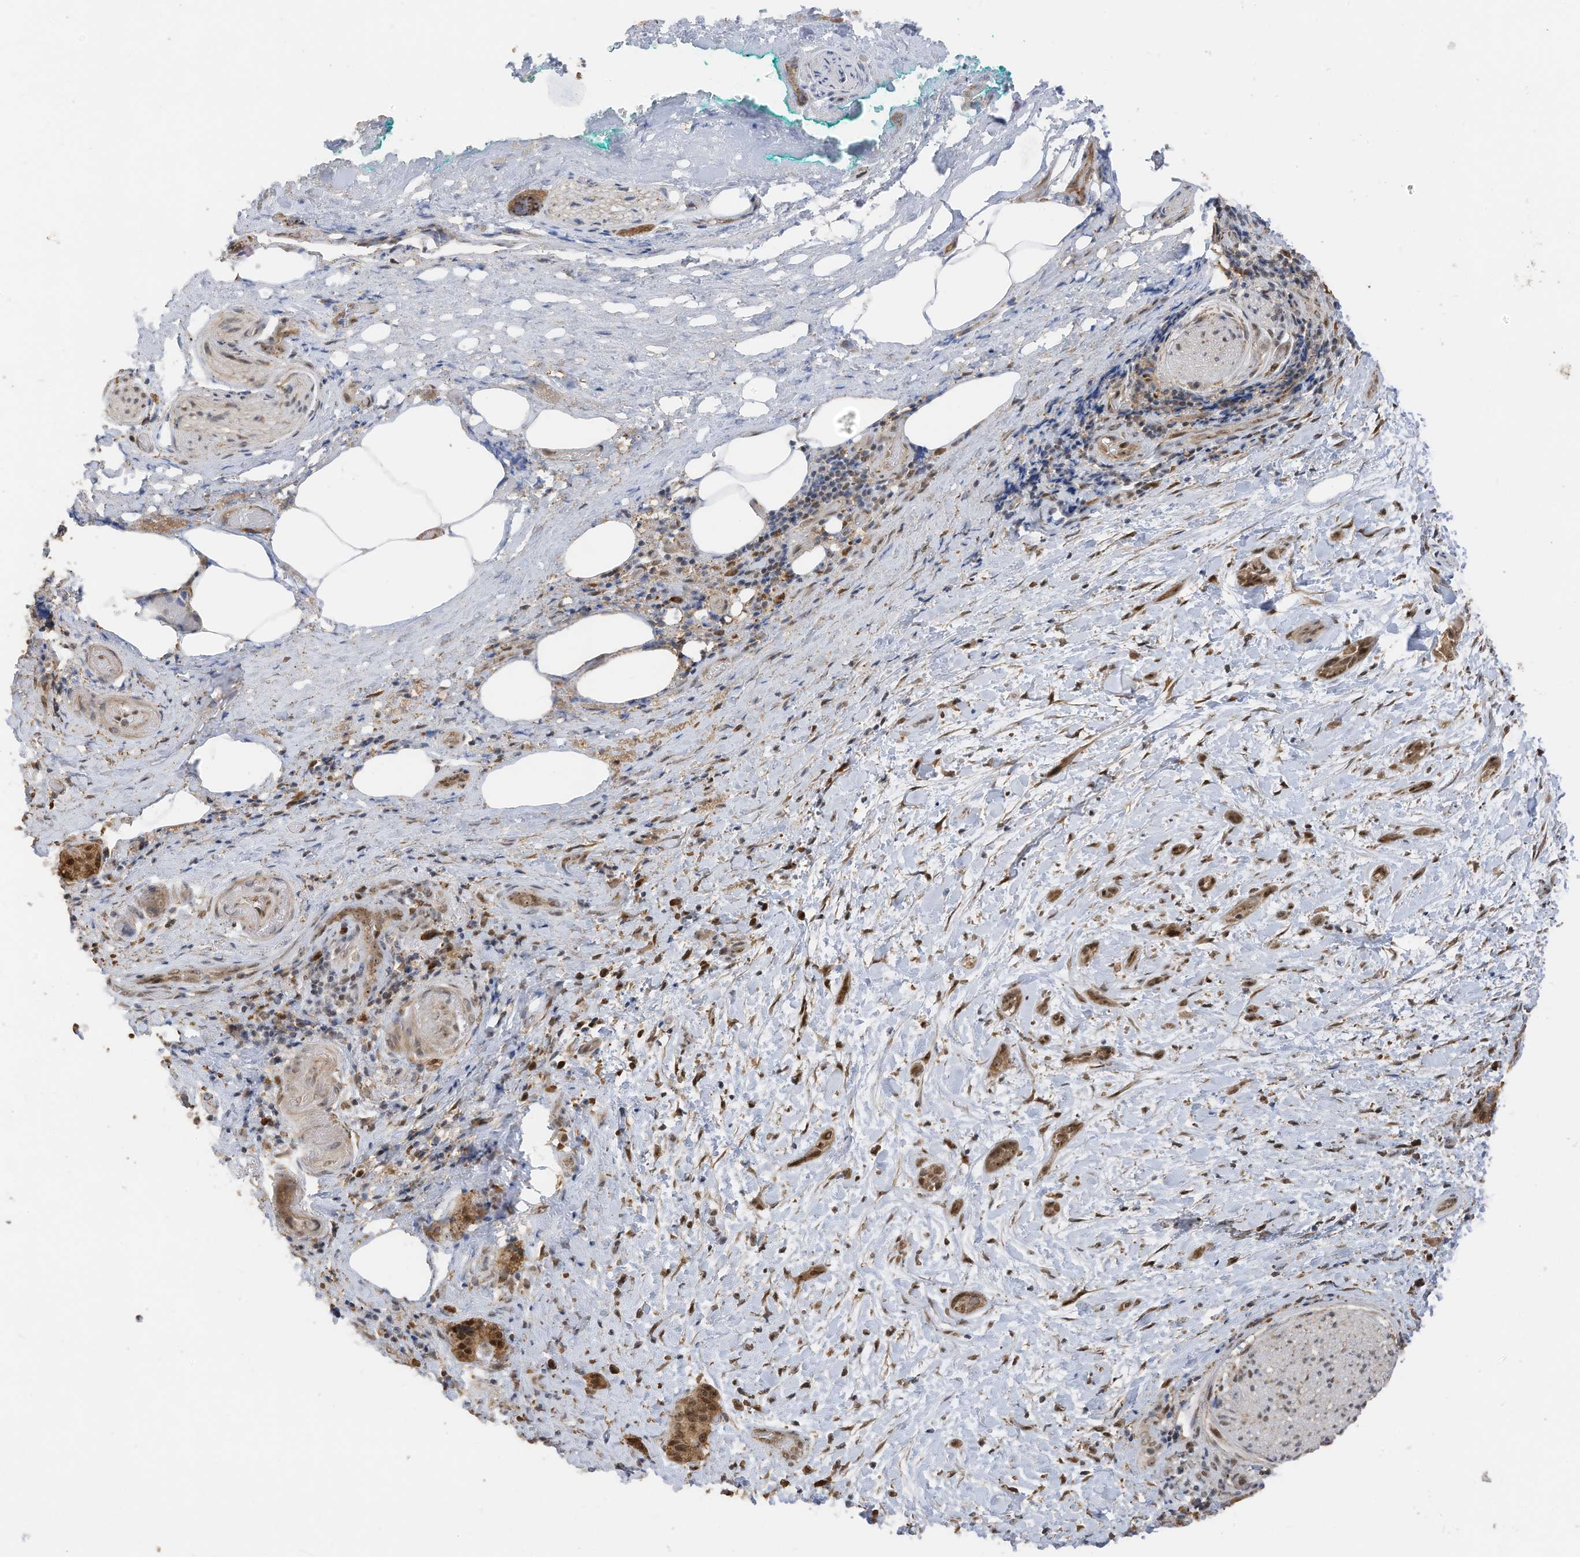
{"staining": {"intensity": "moderate", "quantity": ">75%", "location": "cytoplasmic/membranous,nuclear"}, "tissue": "pancreatic cancer", "cell_type": "Tumor cells", "image_type": "cancer", "snomed": [{"axis": "morphology", "description": "Normal tissue, NOS"}, {"axis": "morphology", "description": "Adenocarcinoma, NOS"}, {"axis": "topography", "description": "Pancreas"}, {"axis": "topography", "description": "Peripheral nerve tissue"}], "caption": "Human pancreatic cancer stained with a brown dye reveals moderate cytoplasmic/membranous and nuclear positive staining in approximately >75% of tumor cells.", "gene": "ERLEC1", "patient": {"sex": "female", "age": 63}}